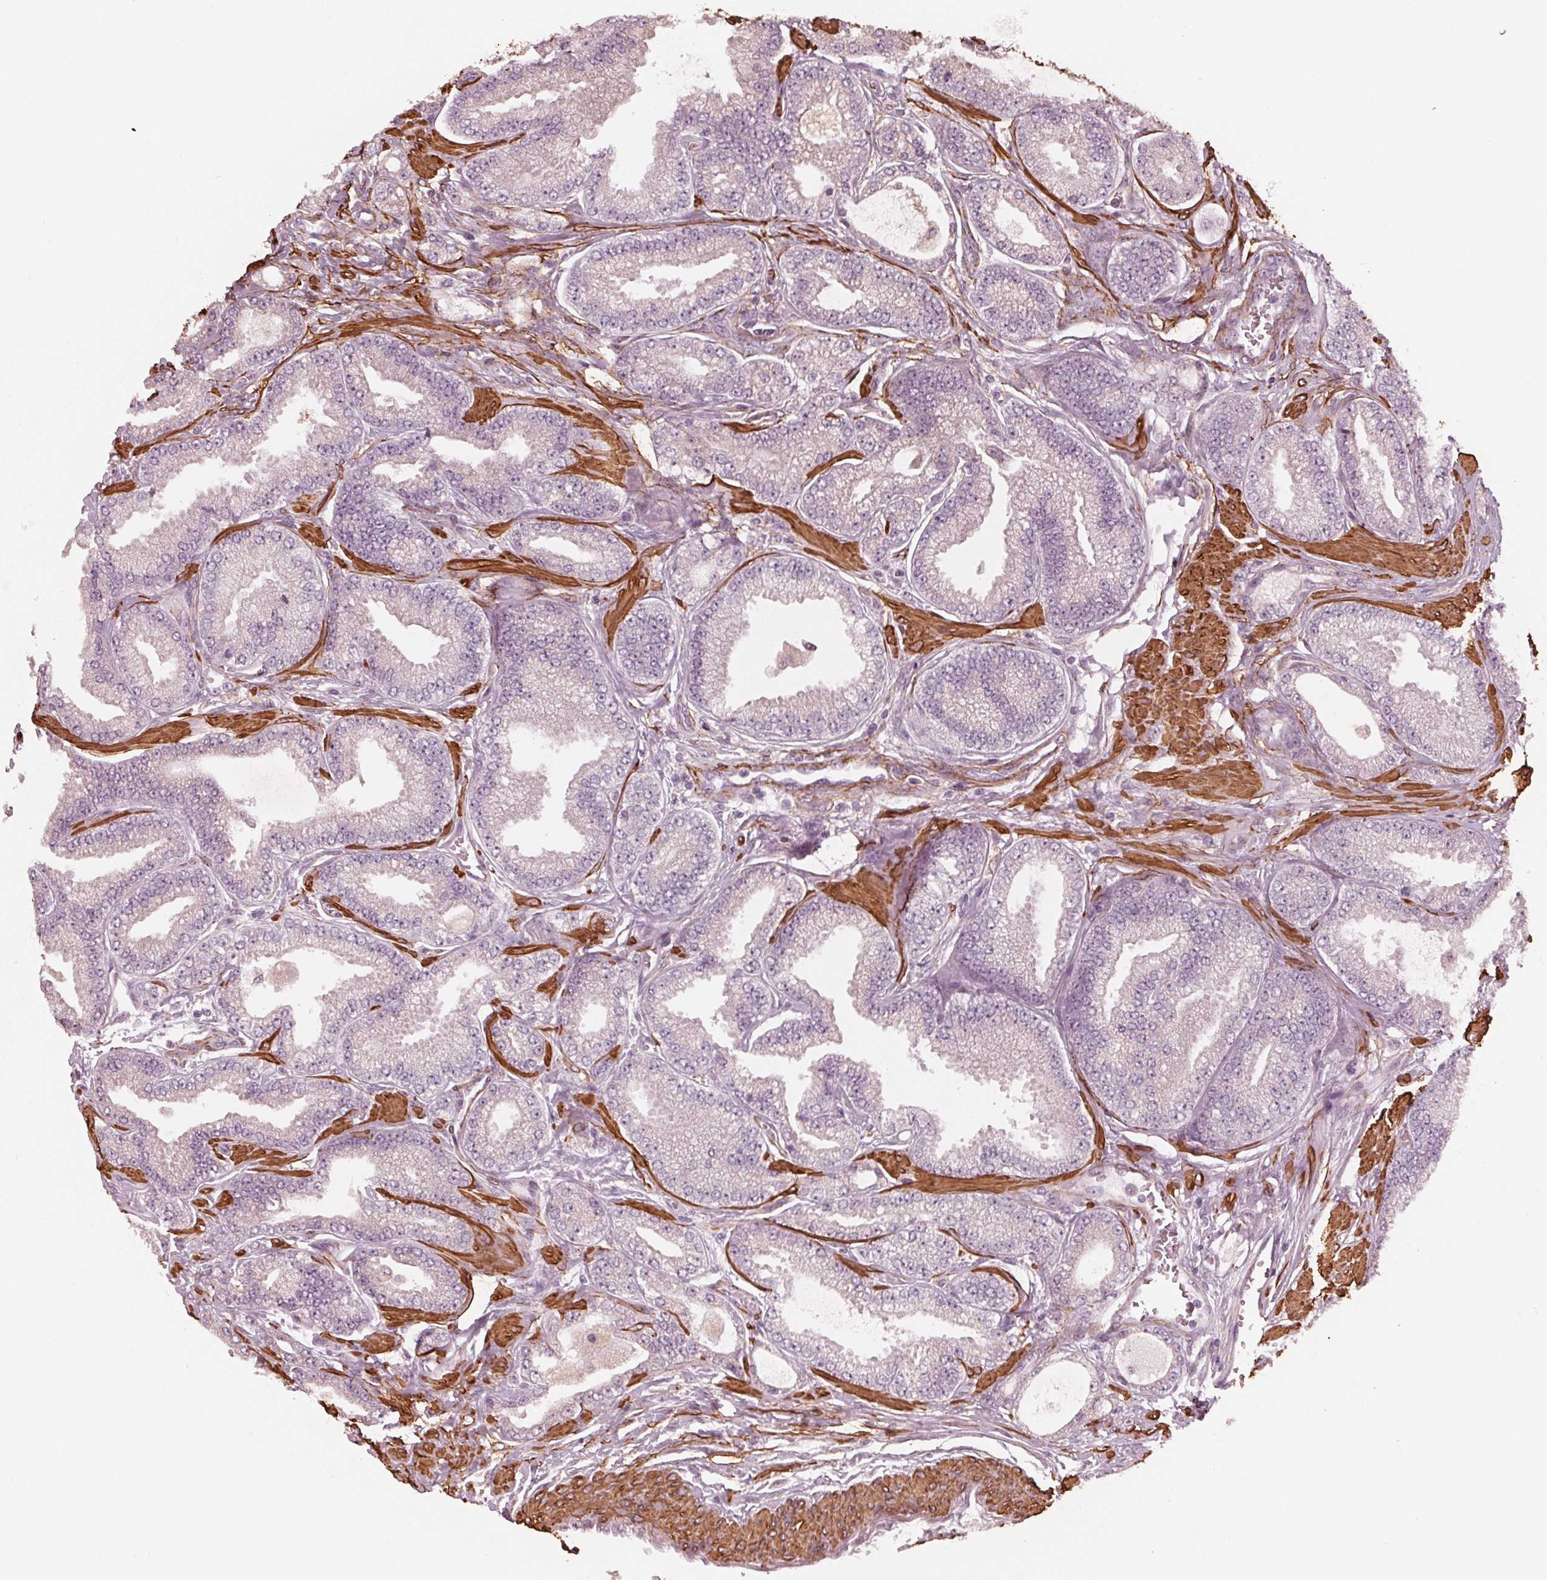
{"staining": {"intensity": "negative", "quantity": "none", "location": "none"}, "tissue": "prostate cancer", "cell_type": "Tumor cells", "image_type": "cancer", "snomed": [{"axis": "morphology", "description": "Adenocarcinoma, Low grade"}, {"axis": "topography", "description": "Prostate"}], "caption": "A photomicrograph of human prostate cancer (low-grade adenocarcinoma) is negative for staining in tumor cells.", "gene": "MIER3", "patient": {"sex": "male", "age": 55}}